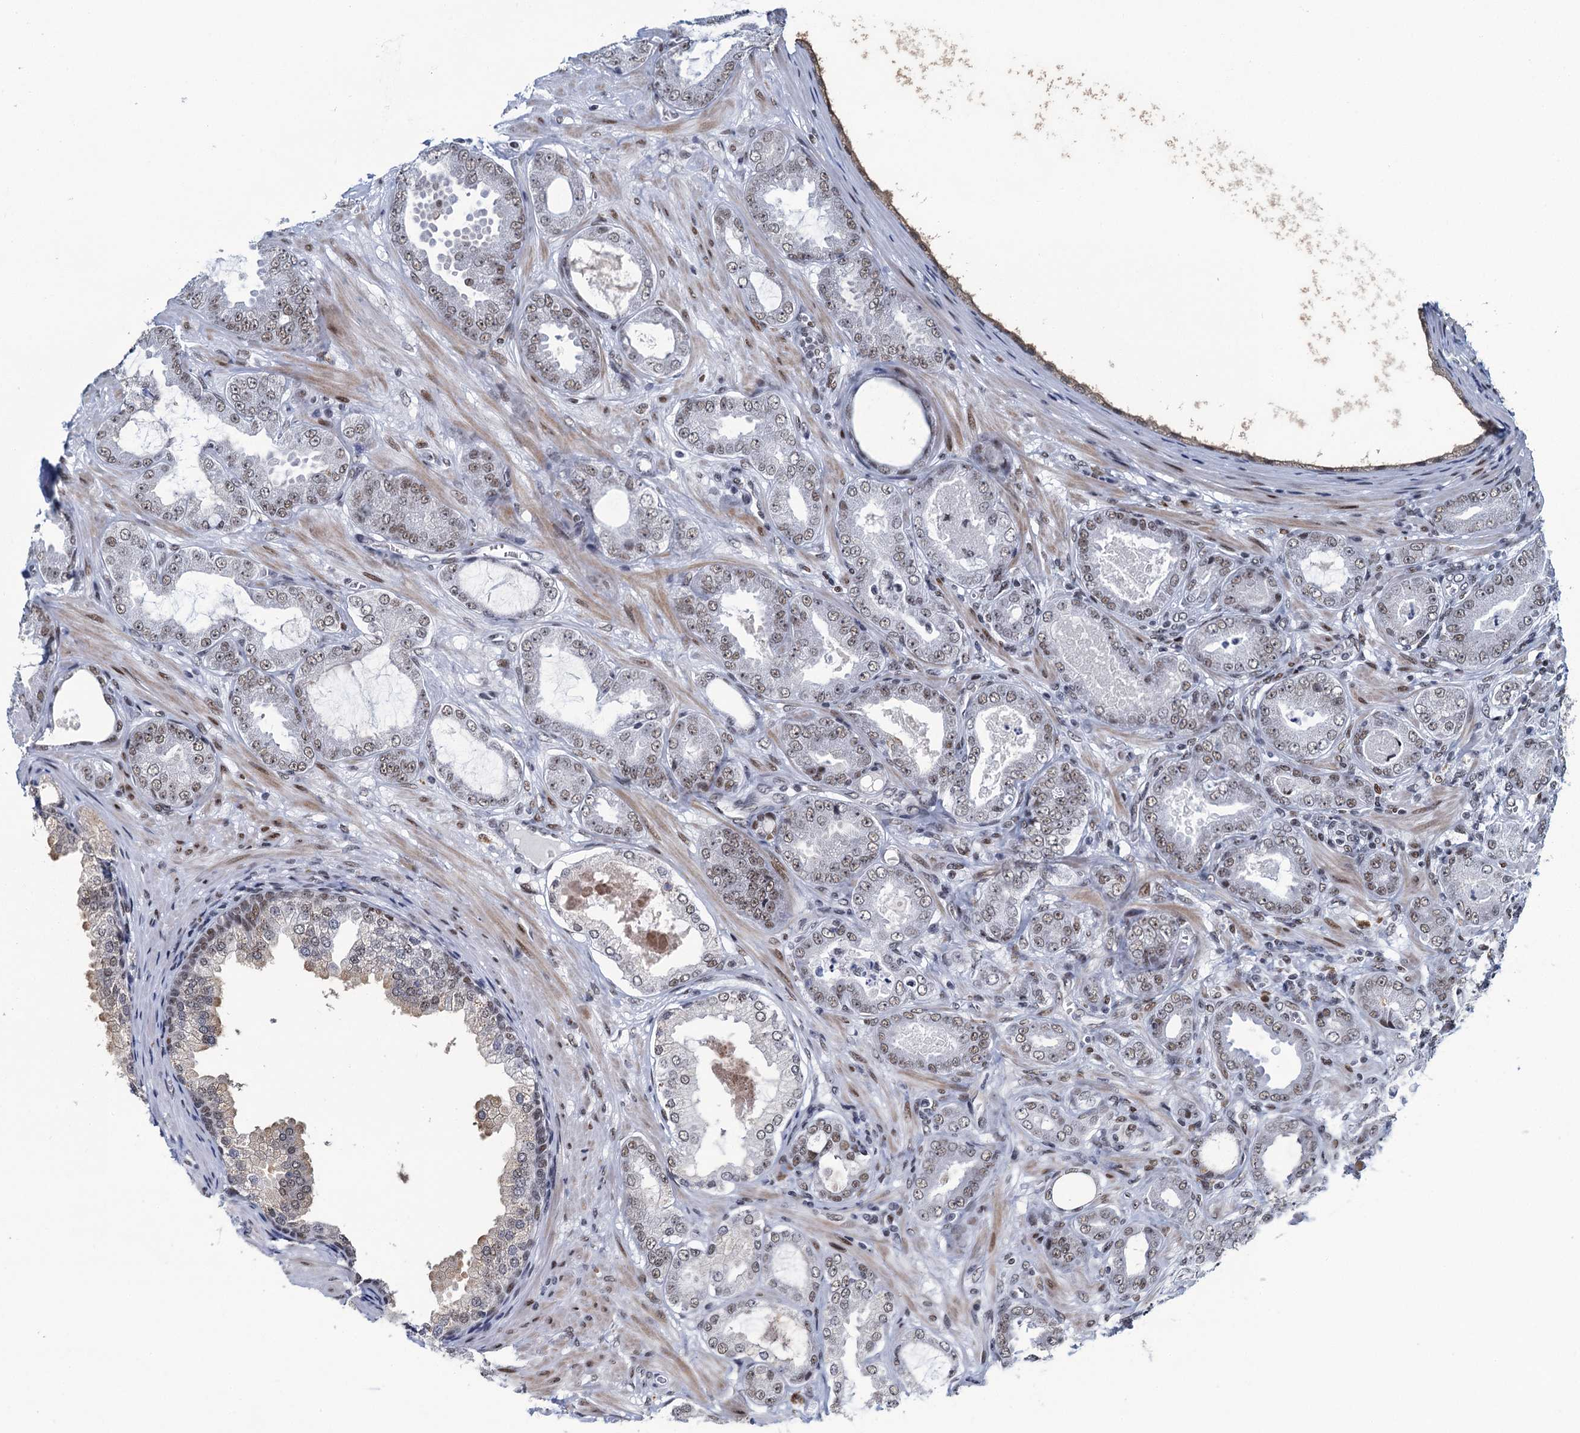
{"staining": {"intensity": "weak", "quantity": "25%-75%", "location": "nuclear"}, "tissue": "prostate cancer", "cell_type": "Tumor cells", "image_type": "cancer", "snomed": [{"axis": "morphology", "description": "Adenocarcinoma, Low grade"}, {"axis": "topography", "description": "Prostate"}], "caption": "Immunohistochemical staining of human low-grade adenocarcinoma (prostate) shows weak nuclear protein positivity in approximately 25%-75% of tumor cells.", "gene": "HNRNPUL2", "patient": {"sex": "male", "age": 63}}